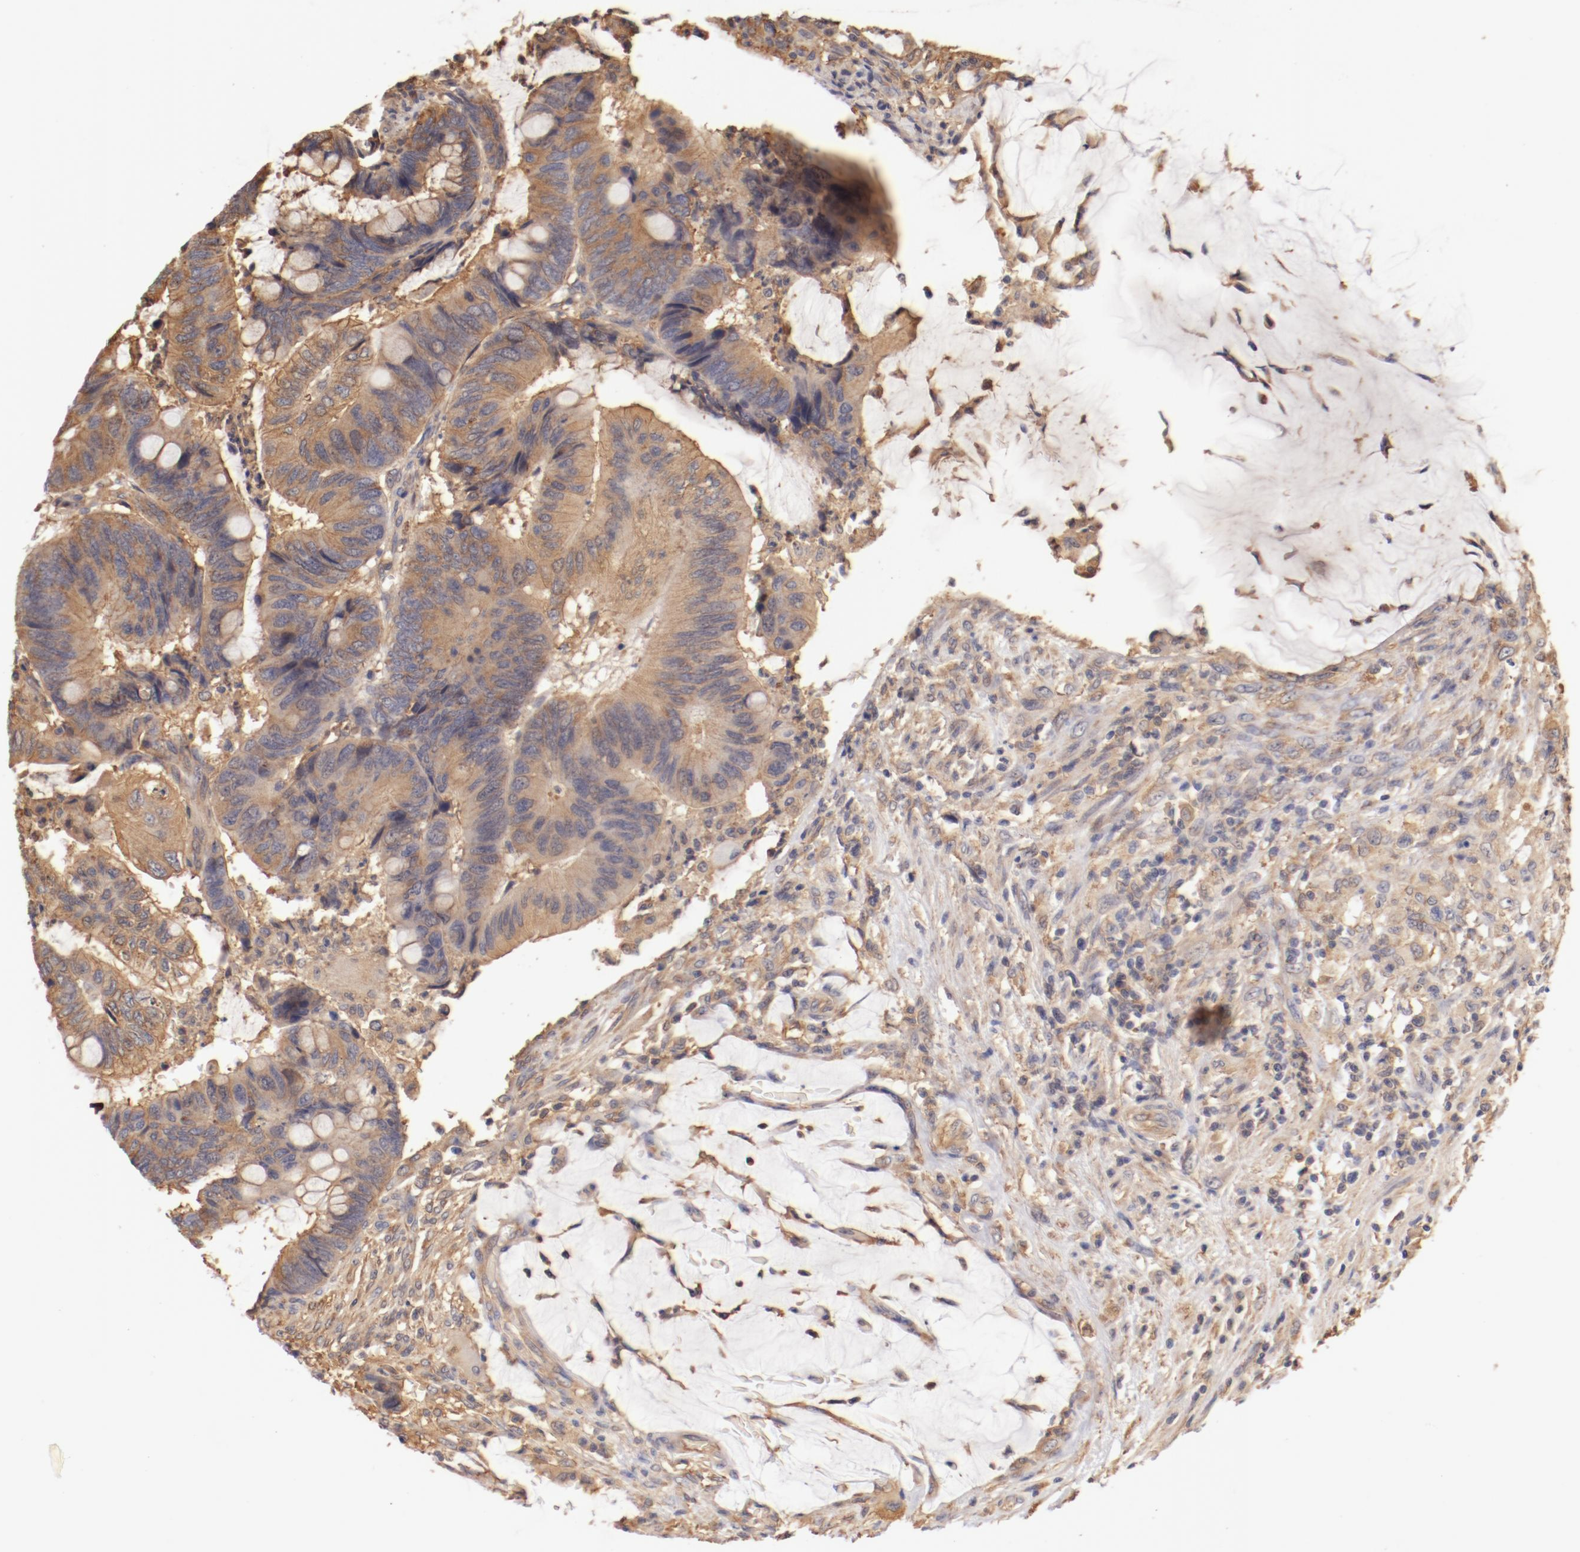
{"staining": {"intensity": "strong", "quantity": ">75%", "location": "cytoplasmic/membranous"}, "tissue": "colorectal cancer", "cell_type": "Tumor cells", "image_type": "cancer", "snomed": [{"axis": "morphology", "description": "Normal tissue, NOS"}, {"axis": "morphology", "description": "Adenocarcinoma, NOS"}, {"axis": "topography", "description": "Rectum"}], "caption": "DAB (3,3'-diaminobenzidine) immunohistochemical staining of colorectal adenocarcinoma demonstrates strong cytoplasmic/membranous protein expression in approximately >75% of tumor cells. (DAB = brown stain, brightfield microscopy at high magnification).", "gene": "FCMR", "patient": {"sex": "male", "age": 92}}